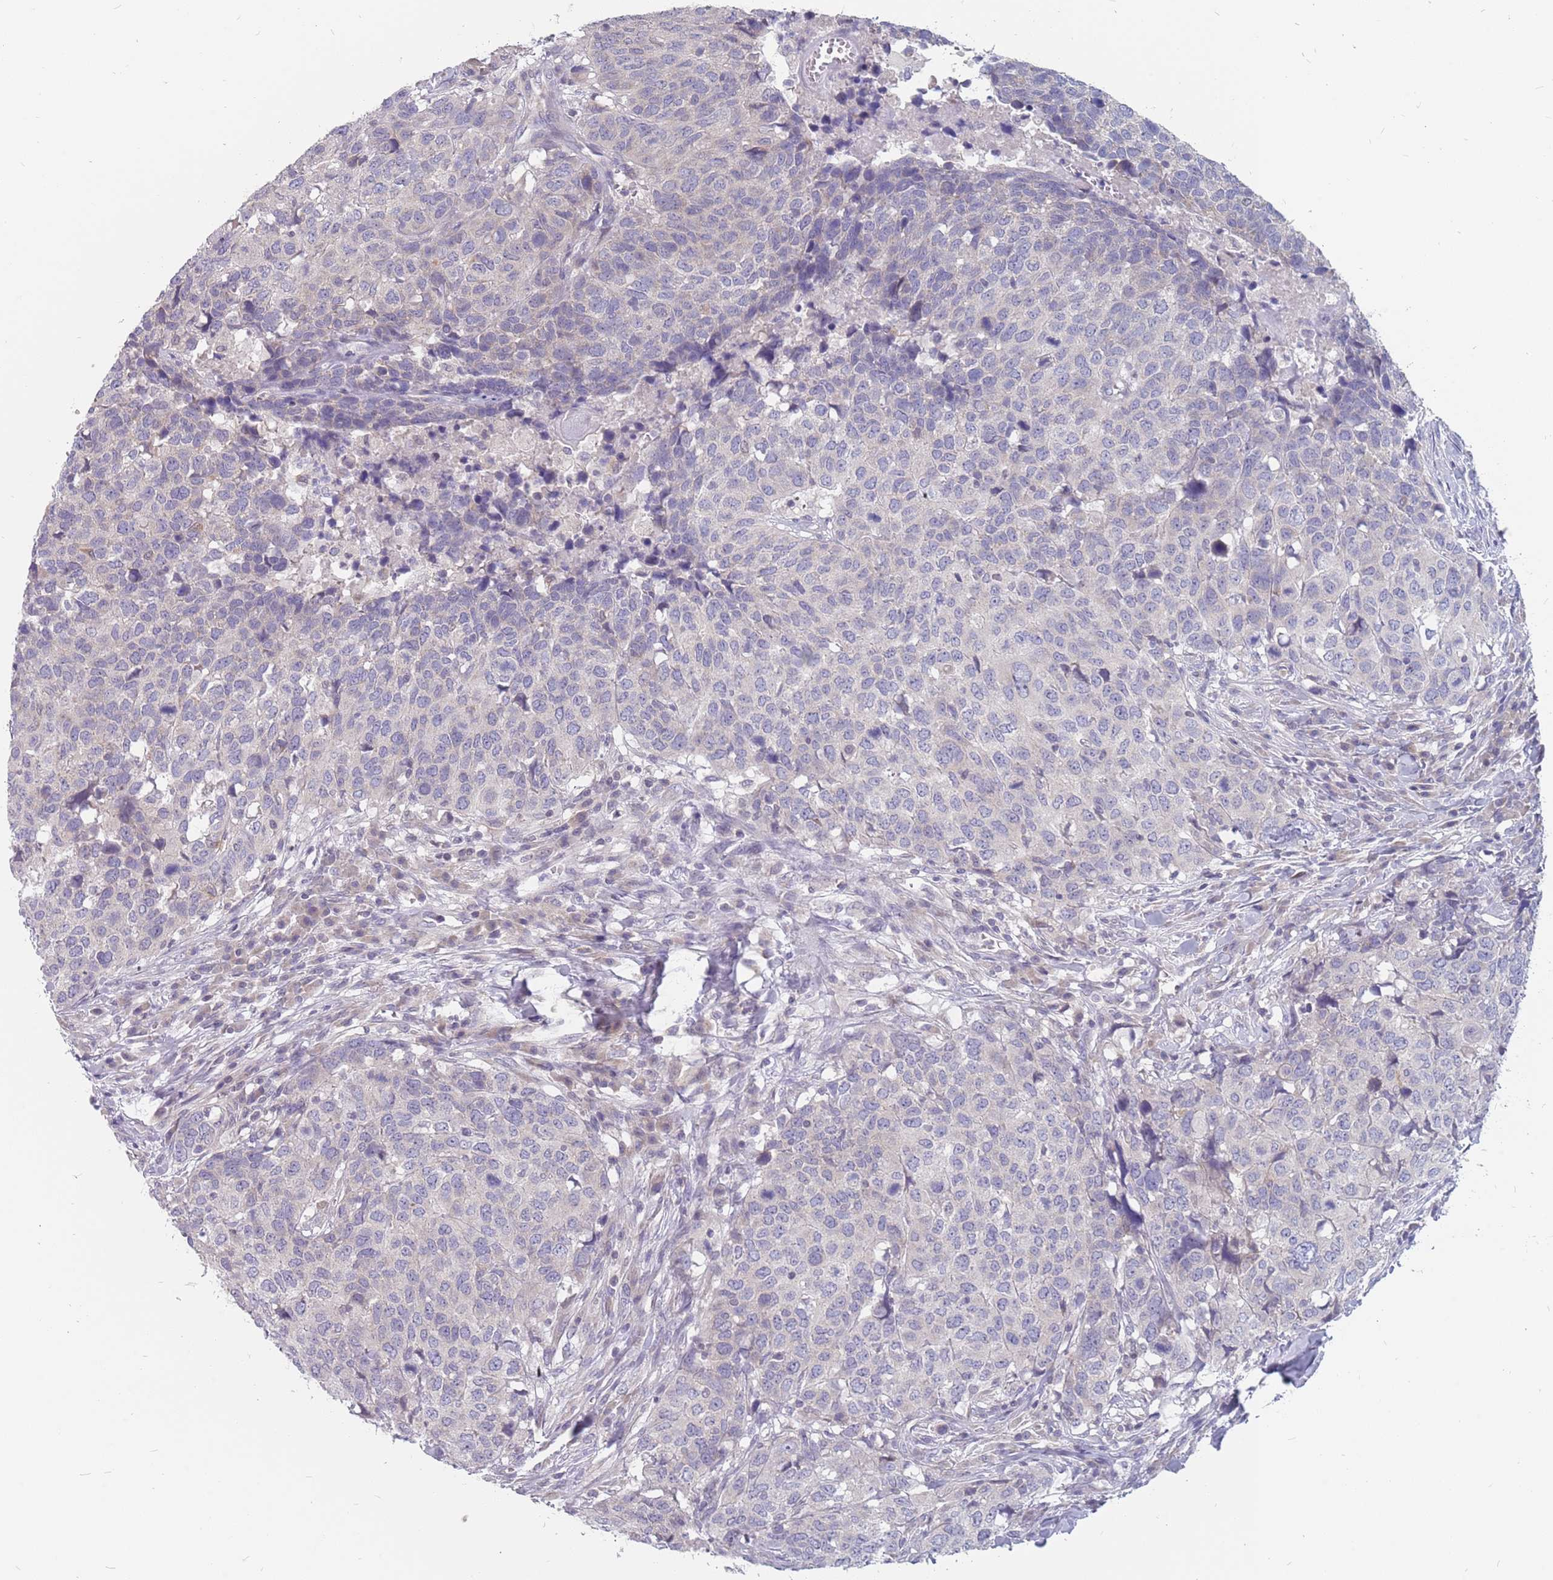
{"staining": {"intensity": "negative", "quantity": "none", "location": "none"}, "tissue": "head and neck cancer", "cell_type": "Tumor cells", "image_type": "cancer", "snomed": [{"axis": "morphology", "description": "Normal tissue, NOS"}, {"axis": "morphology", "description": "Squamous cell carcinoma, NOS"}, {"axis": "topography", "description": "Skeletal muscle"}, {"axis": "topography", "description": "Vascular tissue"}, {"axis": "topography", "description": "Peripheral nerve tissue"}, {"axis": "topography", "description": "Head-Neck"}], "caption": "This is an immunohistochemistry histopathology image of head and neck squamous cell carcinoma. There is no staining in tumor cells.", "gene": "CMTR2", "patient": {"sex": "male", "age": 66}}